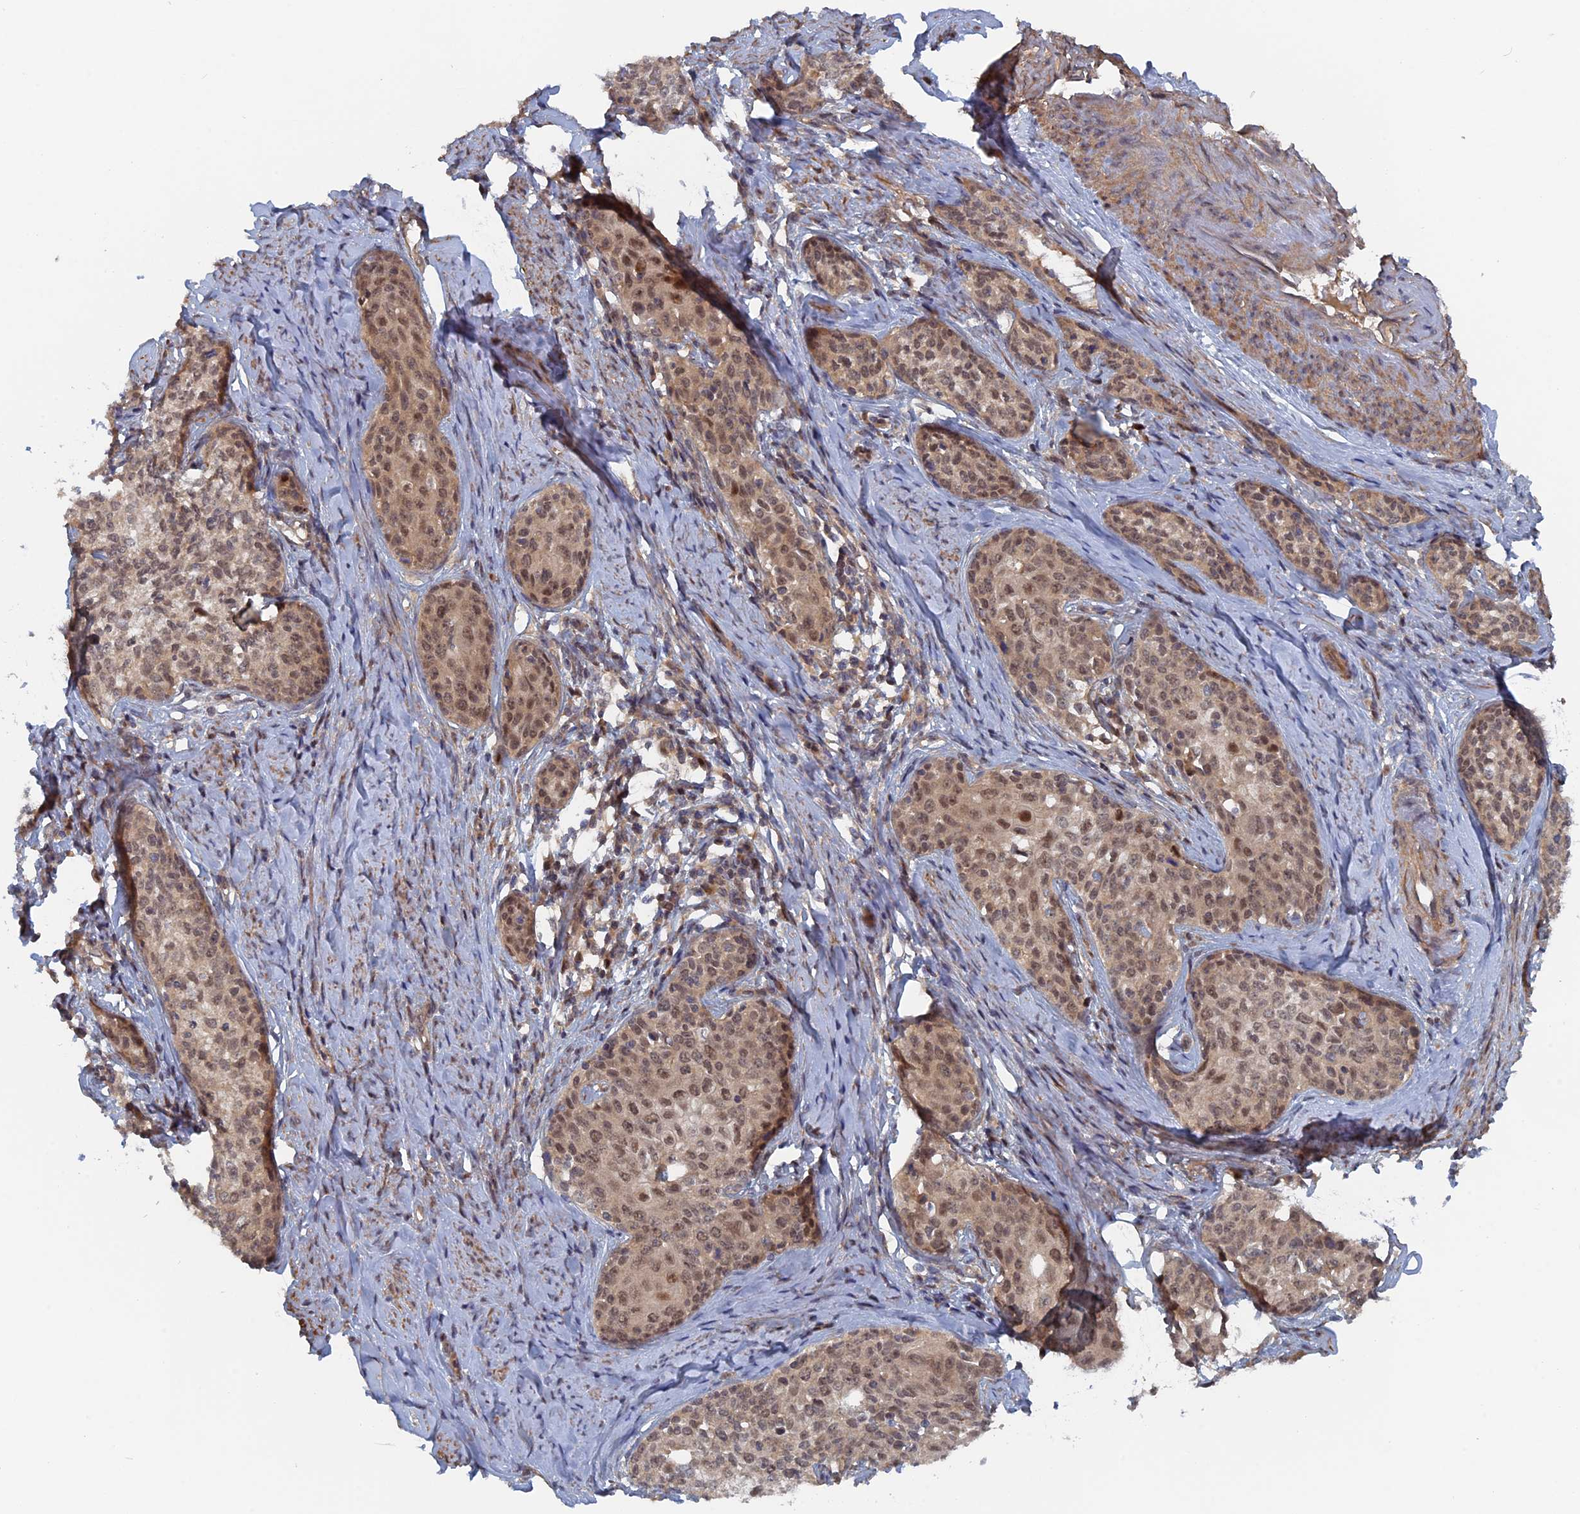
{"staining": {"intensity": "moderate", "quantity": ">75%", "location": "nuclear"}, "tissue": "cervical cancer", "cell_type": "Tumor cells", "image_type": "cancer", "snomed": [{"axis": "morphology", "description": "Squamous cell carcinoma, NOS"}, {"axis": "morphology", "description": "Adenocarcinoma, NOS"}, {"axis": "topography", "description": "Cervix"}], "caption": "Protein staining shows moderate nuclear staining in about >75% of tumor cells in cervical cancer.", "gene": "ELOVL6", "patient": {"sex": "female", "age": 52}}